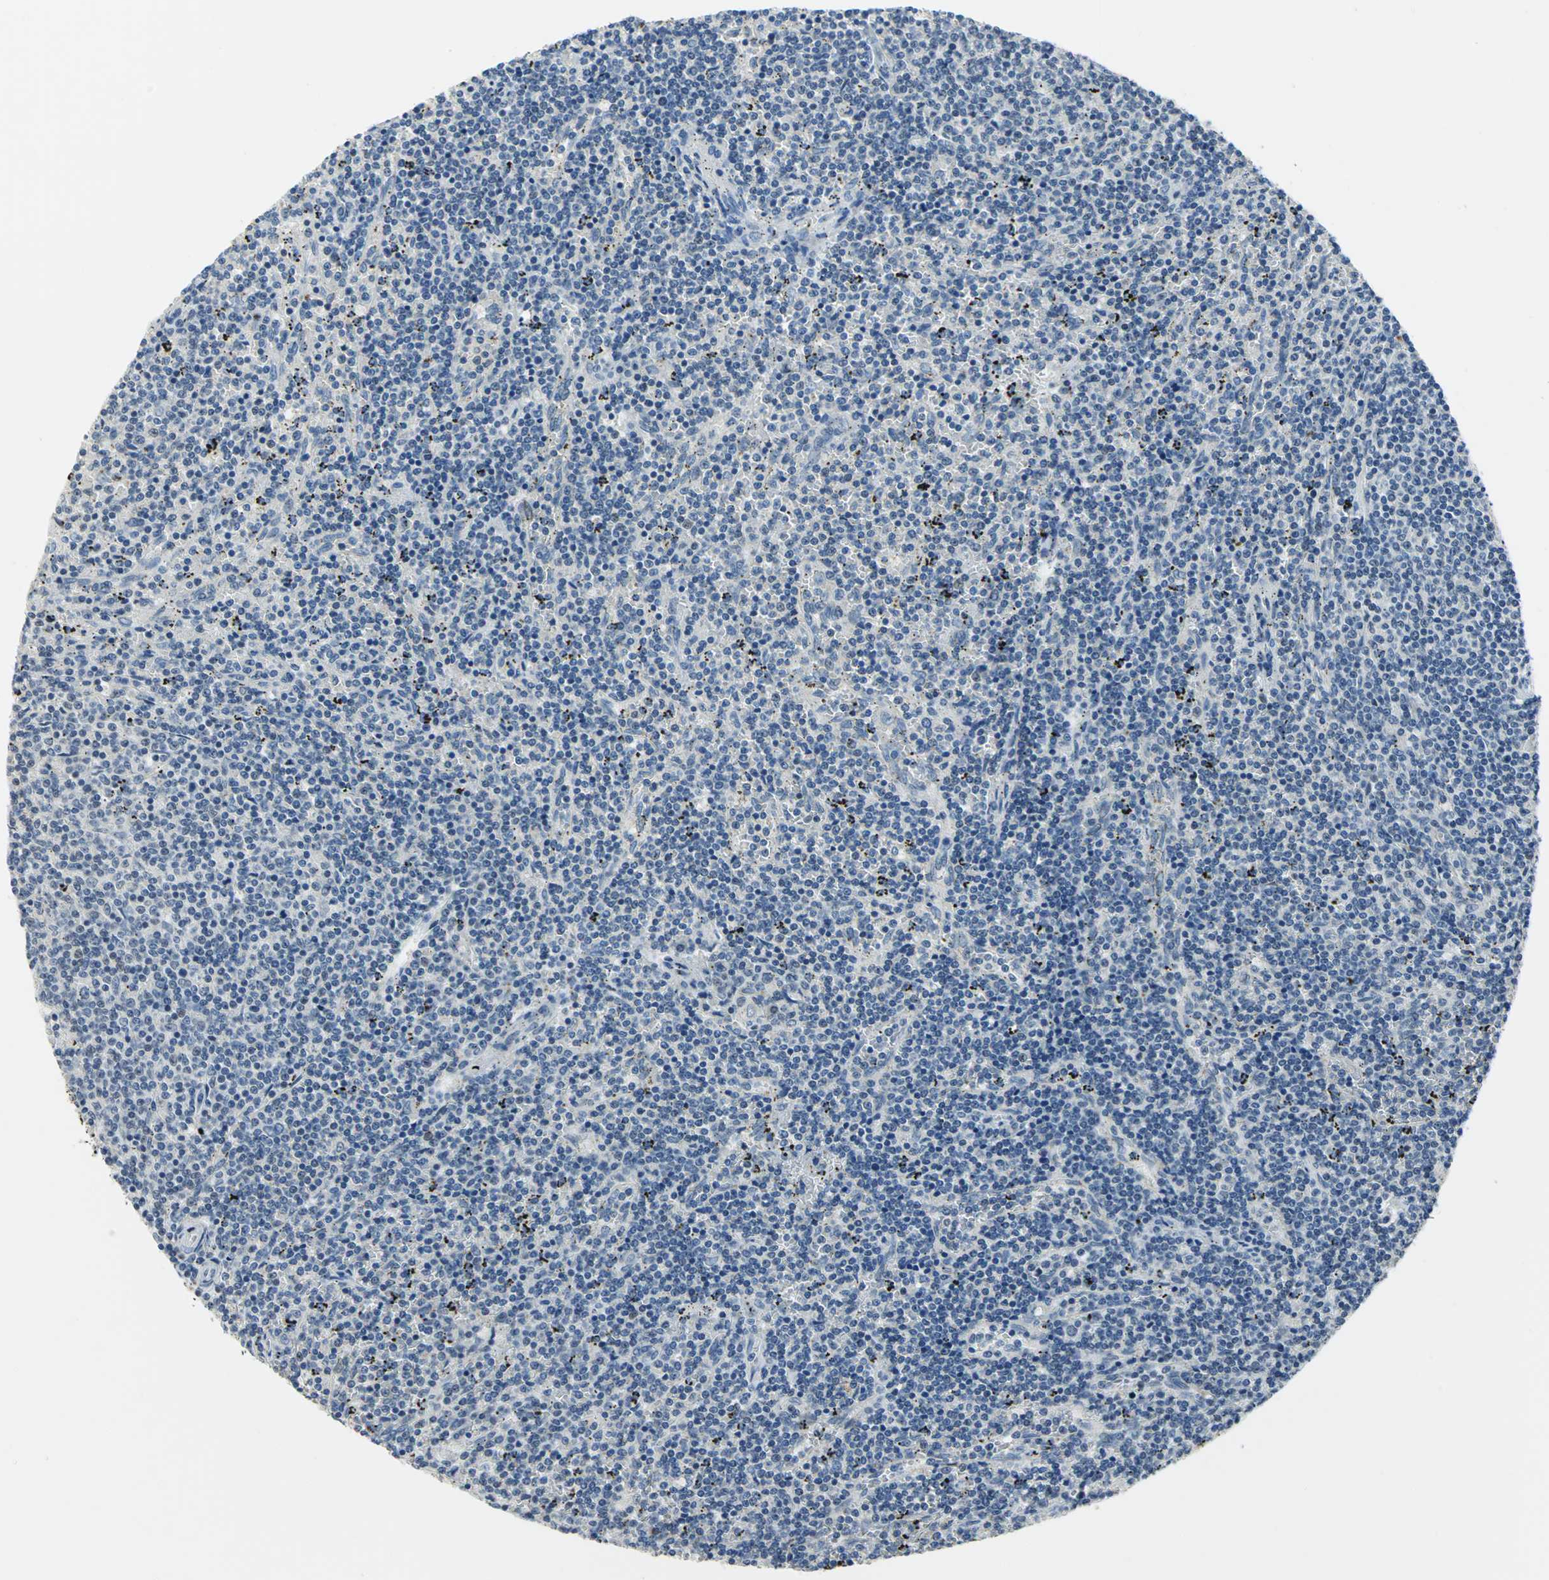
{"staining": {"intensity": "negative", "quantity": "none", "location": "none"}, "tissue": "lymphoma", "cell_type": "Tumor cells", "image_type": "cancer", "snomed": [{"axis": "morphology", "description": "Malignant lymphoma, non-Hodgkin's type, Low grade"}, {"axis": "topography", "description": "Spleen"}], "caption": "A high-resolution histopathology image shows IHC staining of malignant lymphoma, non-Hodgkin's type (low-grade), which exhibits no significant positivity in tumor cells.", "gene": "RAD17", "patient": {"sex": "female", "age": 50}}